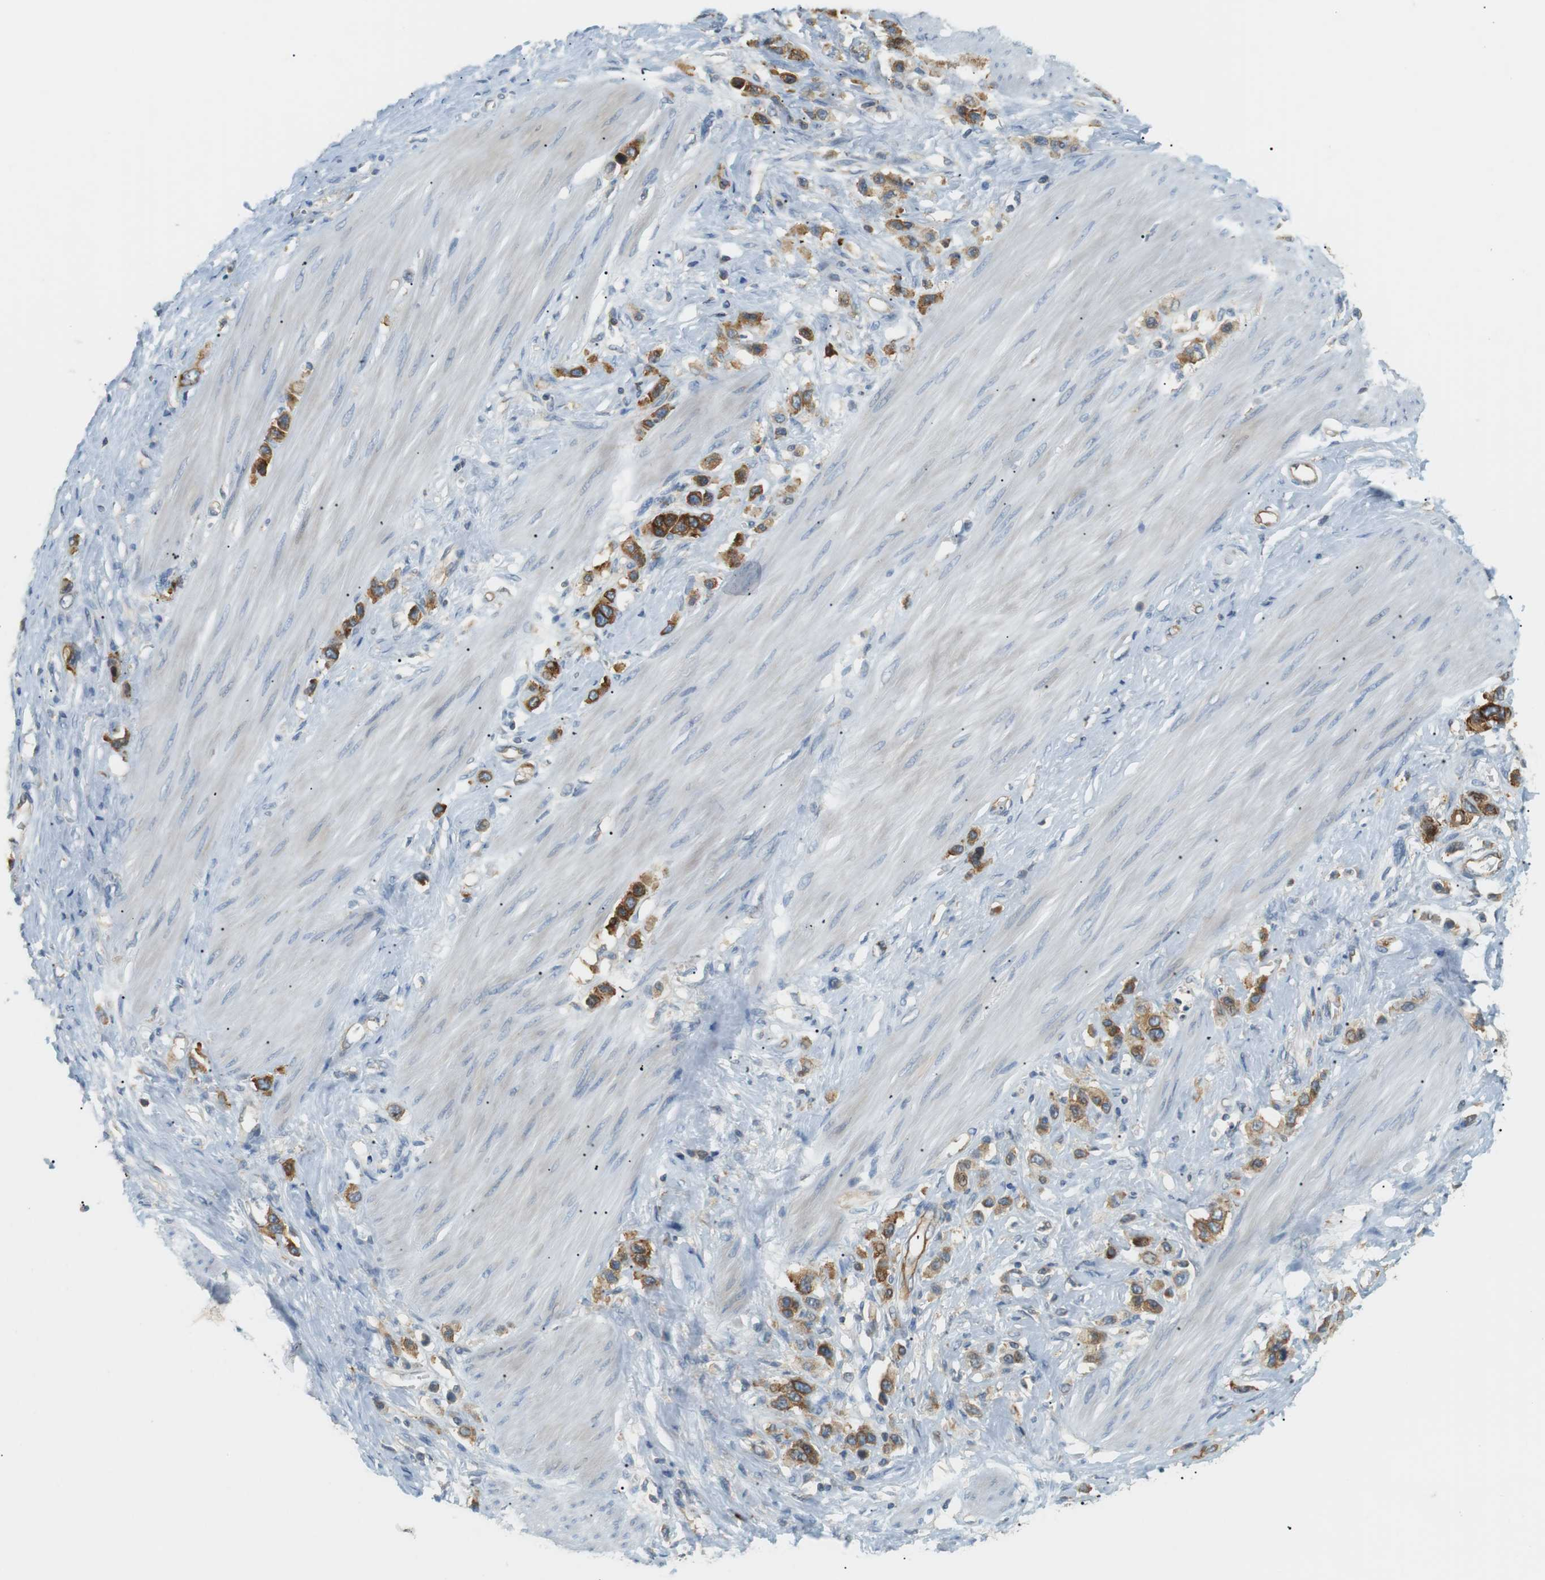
{"staining": {"intensity": "strong", "quantity": ">75%", "location": "cytoplasmic/membranous"}, "tissue": "stomach cancer", "cell_type": "Tumor cells", "image_type": "cancer", "snomed": [{"axis": "morphology", "description": "Adenocarcinoma, NOS"}, {"axis": "topography", "description": "Stomach"}], "caption": "Tumor cells demonstrate high levels of strong cytoplasmic/membranous expression in approximately >75% of cells in human adenocarcinoma (stomach).", "gene": "TMEM200A", "patient": {"sex": "female", "age": 65}}